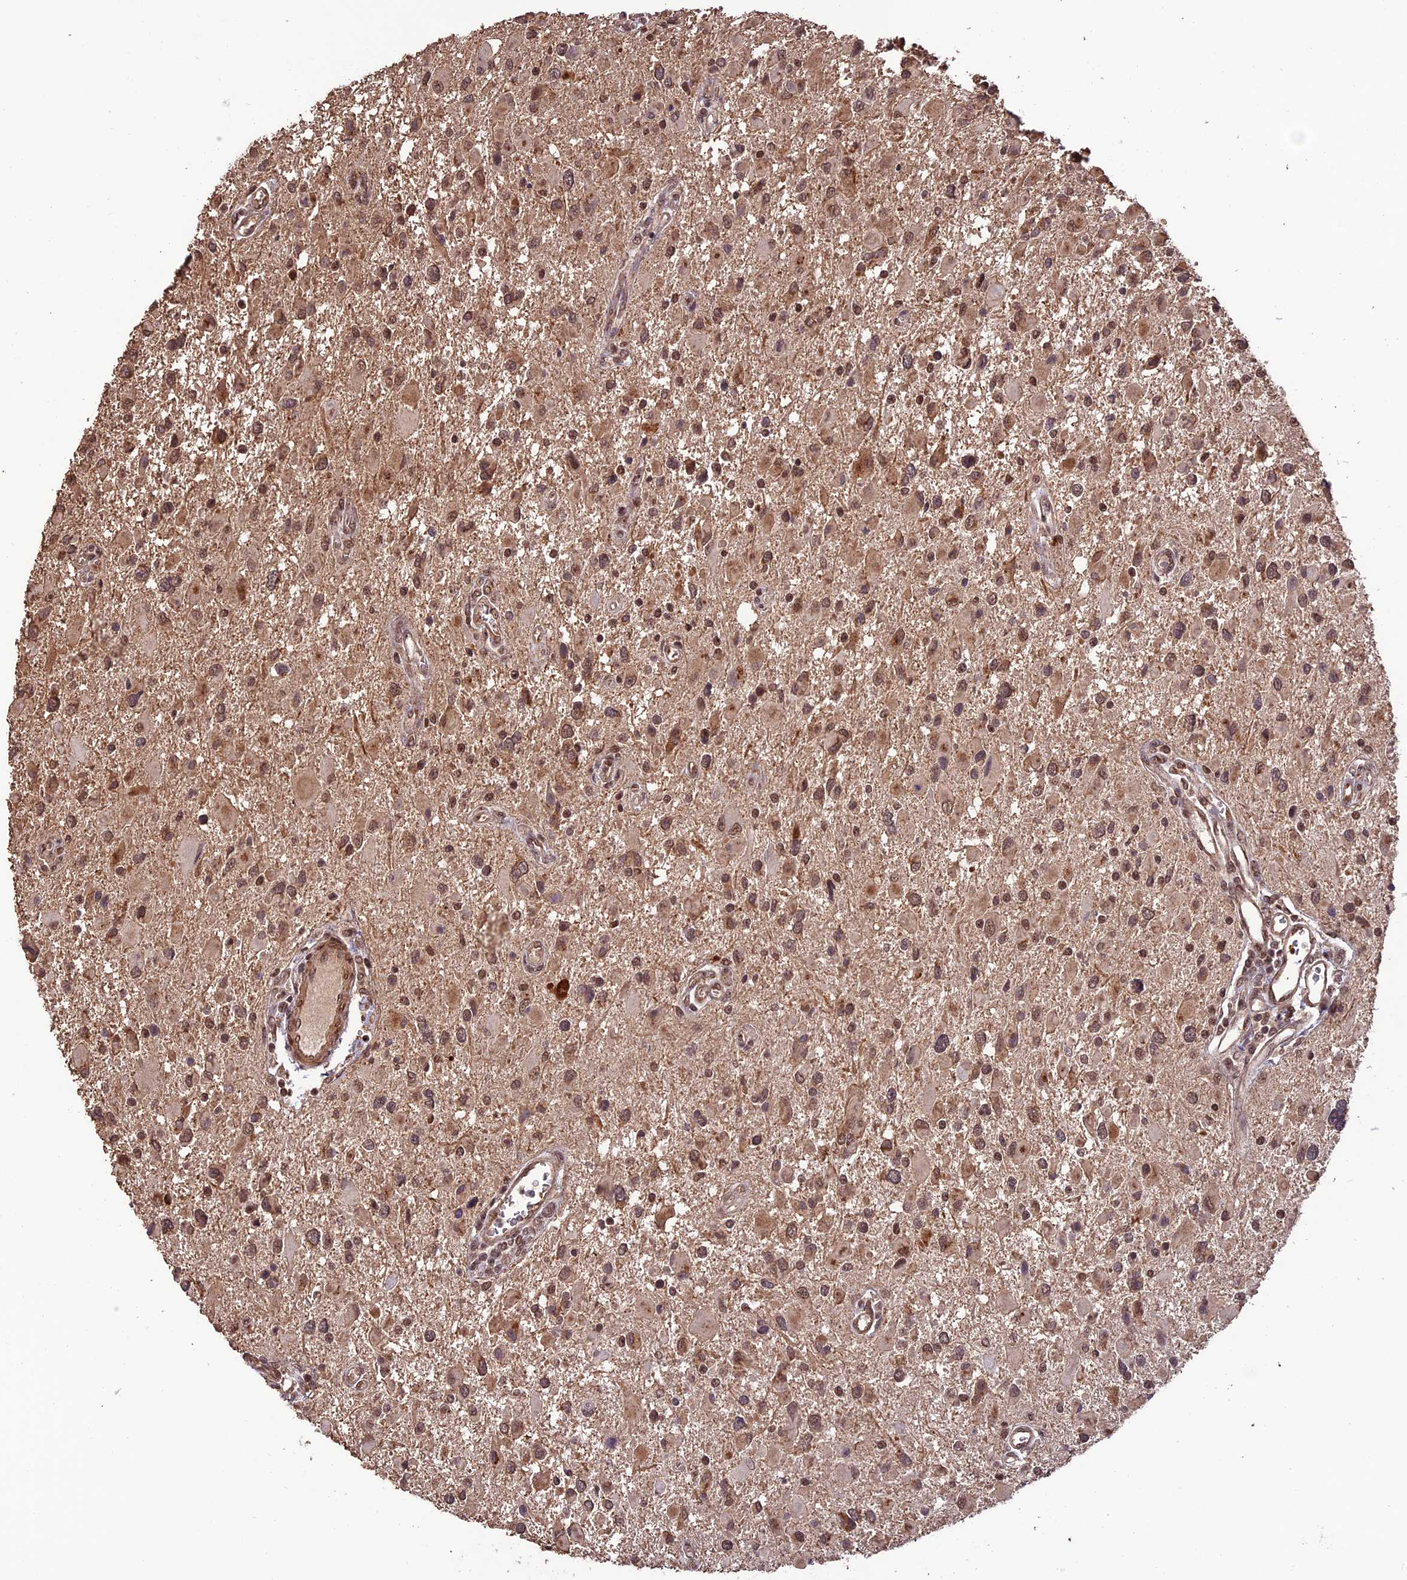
{"staining": {"intensity": "moderate", "quantity": ">75%", "location": "nuclear"}, "tissue": "glioma", "cell_type": "Tumor cells", "image_type": "cancer", "snomed": [{"axis": "morphology", "description": "Glioma, malignant, High grade"}, {"axis": "topography", "description": "Brain"}], "caption": "Malignant glioma (high-grade) tissue demonstrates moderate nuclear staining in about >75% of tumor cells The protein of interest is shown in brown color, while the nuclei are stained blue.", "gene": "CABIN1", "patient": {"sex": "male", "age": 53}}